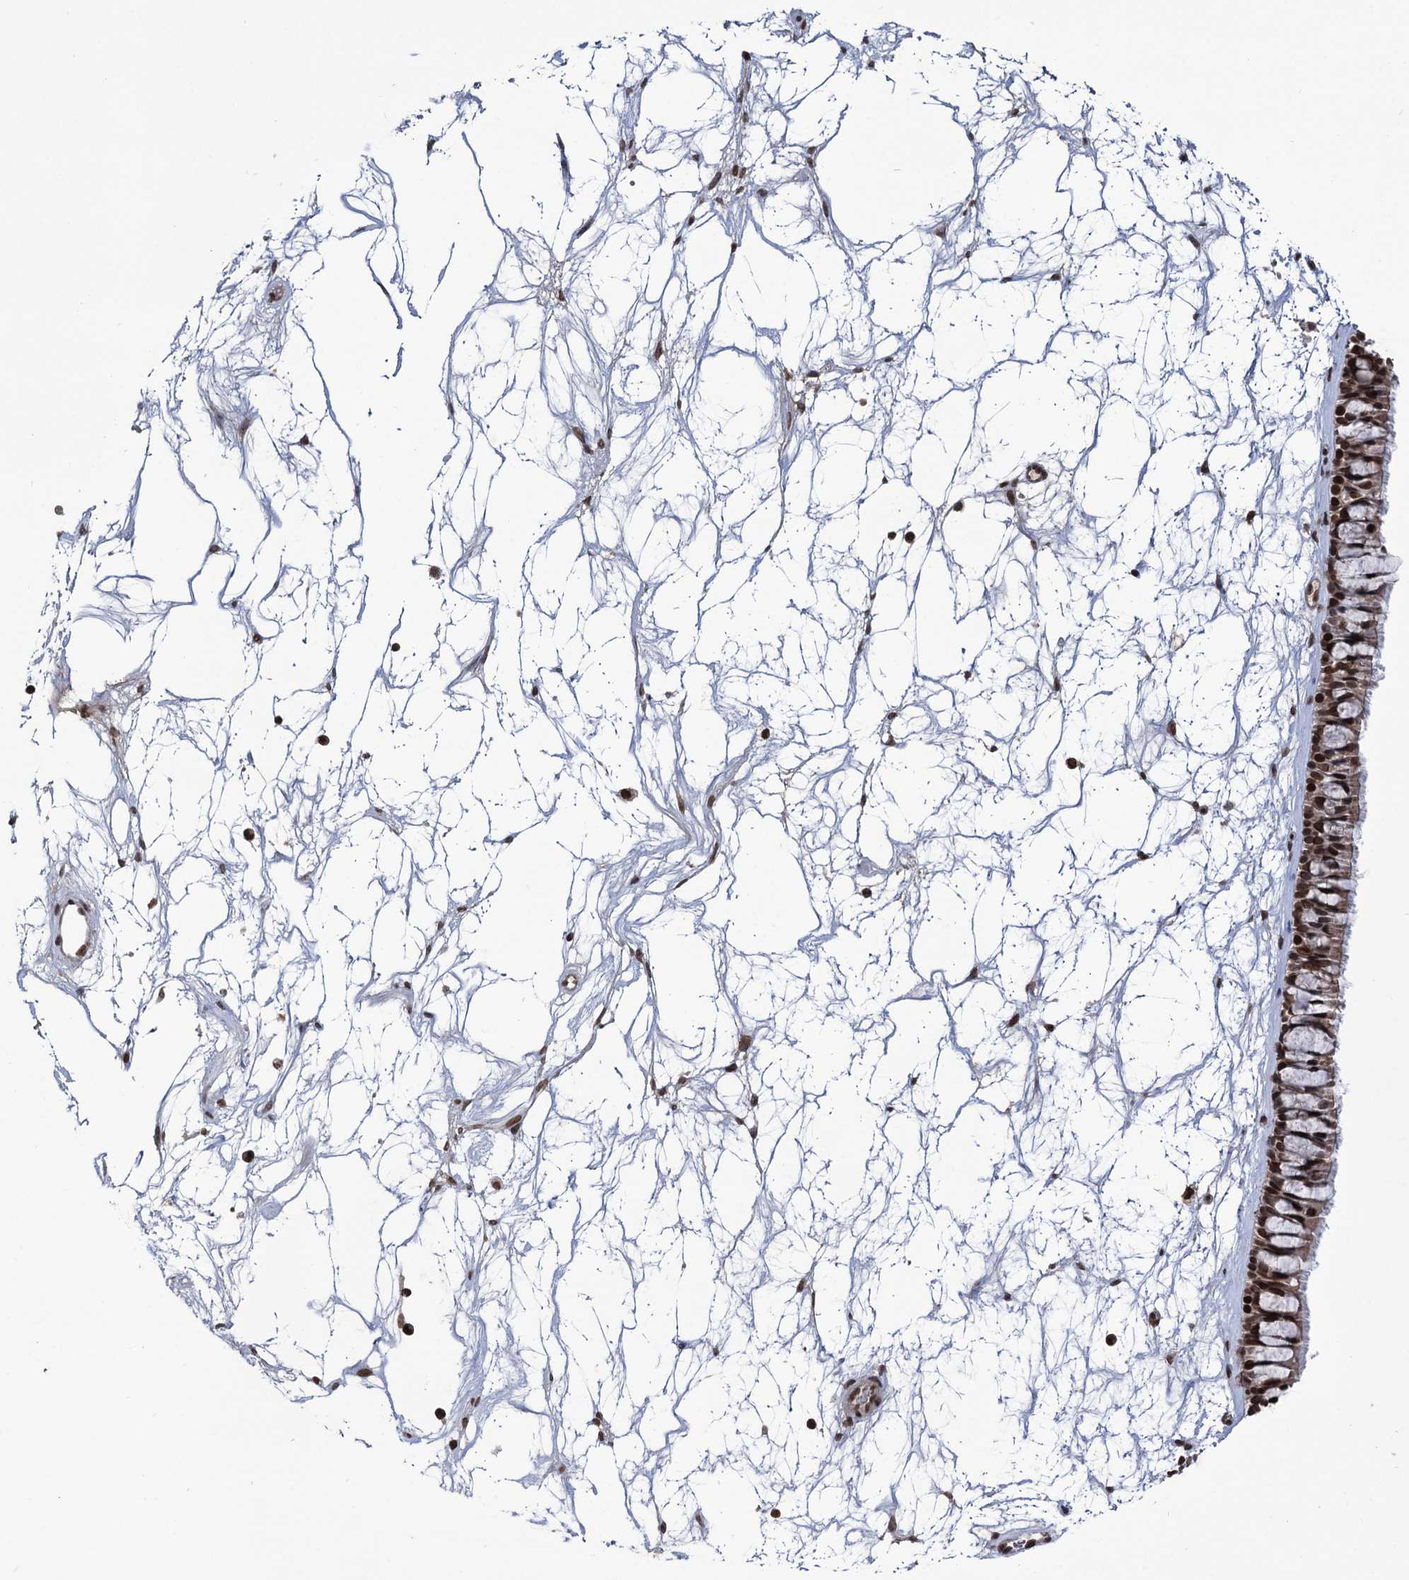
{"staining": {"intensity": "moderate", "quantity": ">75%", "location": "cytoplasmic/membranous,nuclear"}, "tissue": "nasopharynx", "cell_type": "Respiratory epithelial cells", "image_type": "normal", "snomed": [{"axis": "morphology", "description": "Normal tissue, NOS"}, {"axis": "topography", "description": "Nasopharynx"}], "caption": "Immunohistochemistry (IHC) staining of normal nasopharynx, which exhibits medium levels of moderate cytoplasmic/membranous,nuclear staining in approximately >75% of respiratory epithelial cells indicating moderate cytoplasmic/membranous,nuclear protein positivity. The staining was performed using DAB (brown) for protein detection and nuclei were counterstained in hematoxylin (blue).", "gene": "CCDC77", "patient": {"sex": "male", "age": 64}}